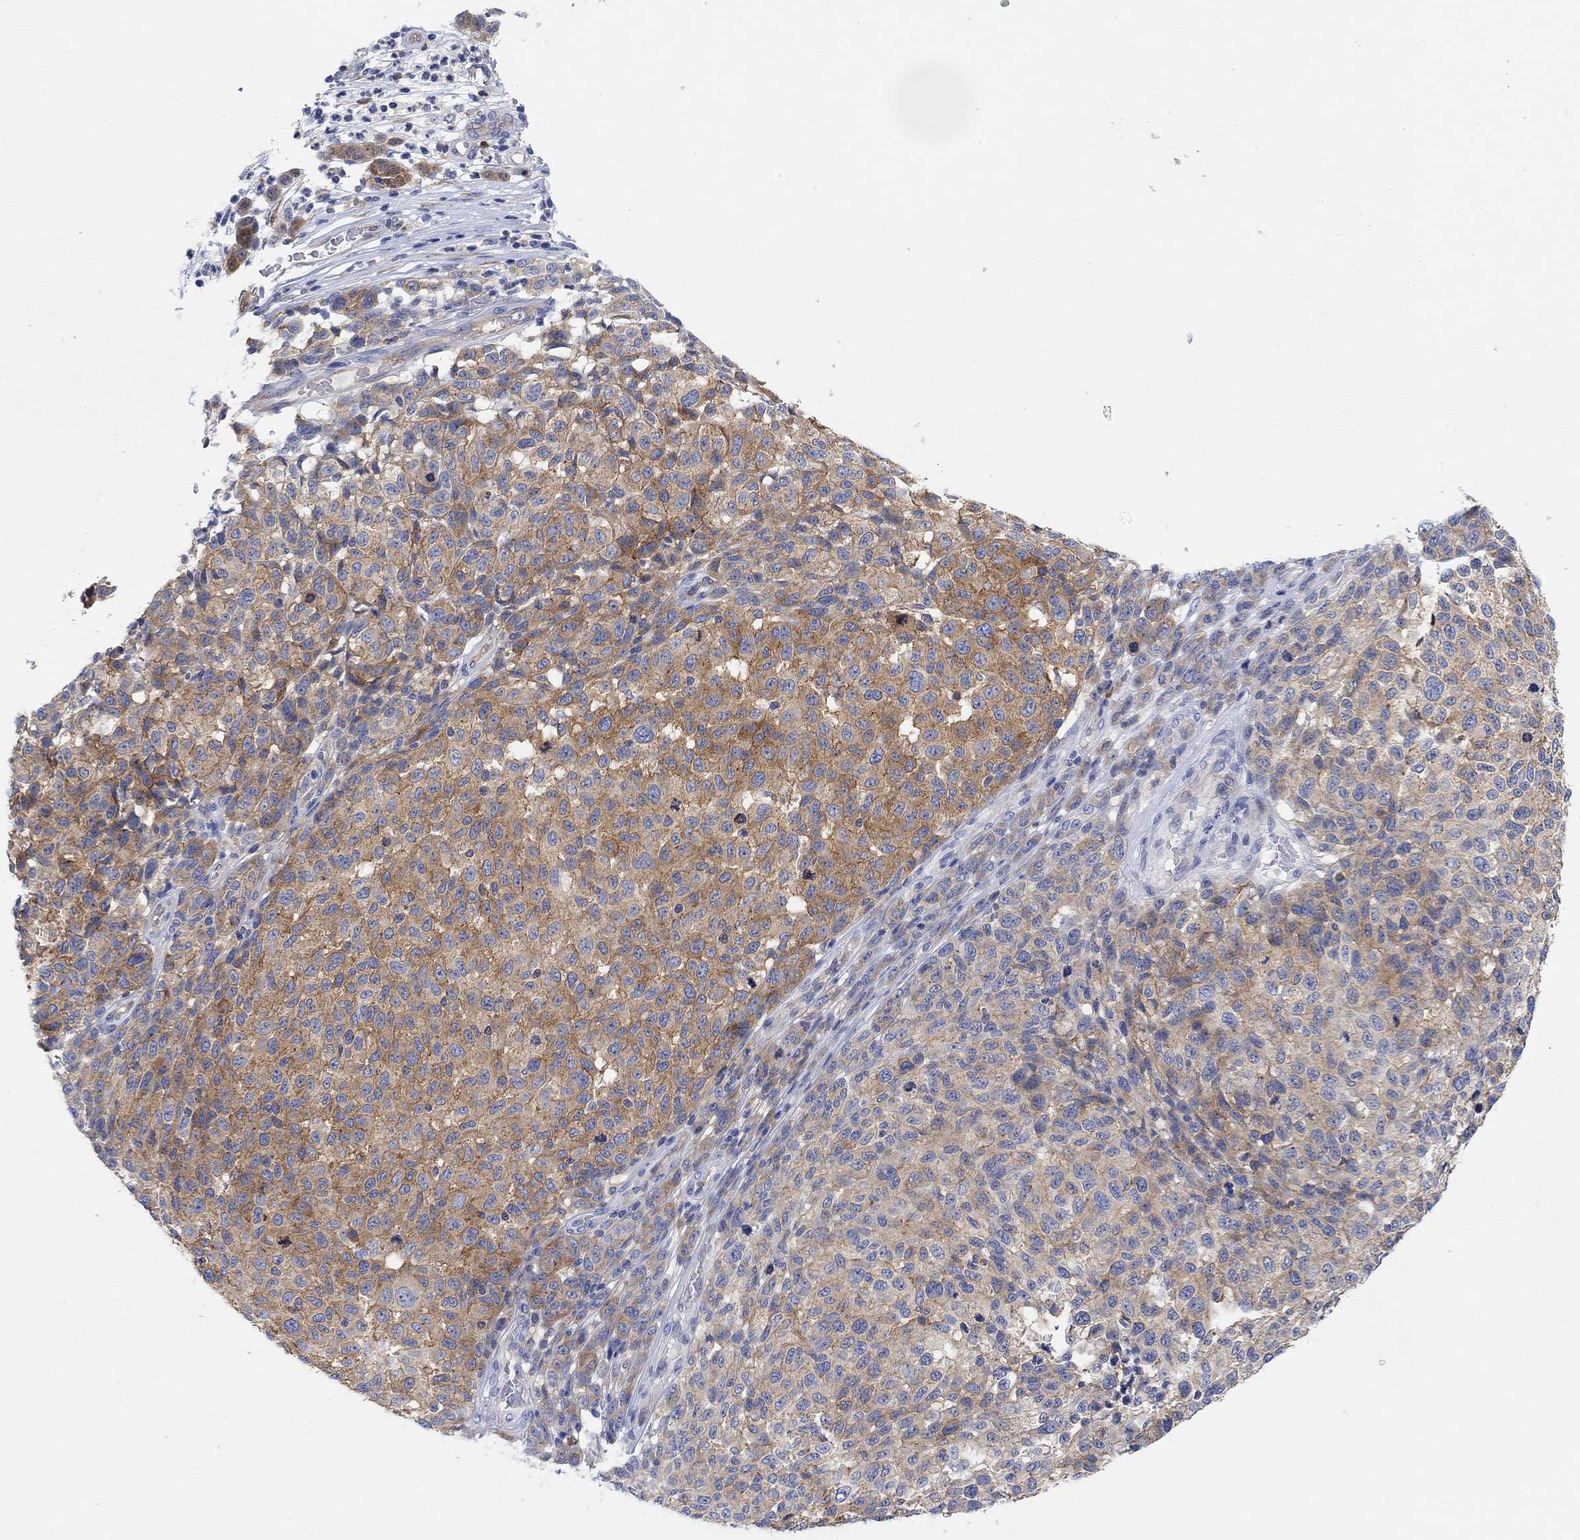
{"staining": {"intensity": "strong", "quantity": "<25%", "location": "cytoplasmic/membranous"}, "tissue": "melanoma", "cell_type": "Tumor cells", "image_type": "cancer", "snomed": [{"axis": "morphology", "description": "Malignant melanoma, NOS"}, {"axis": "topography", "description": "Skin"}], "caption": "The immunohistochemical stain labels strong cytoplasmic/membranous expression in tumor cells of malignant melanoma tissue.", "gene": "RGS1", "patient": {"sex": "male", "age": 59}}